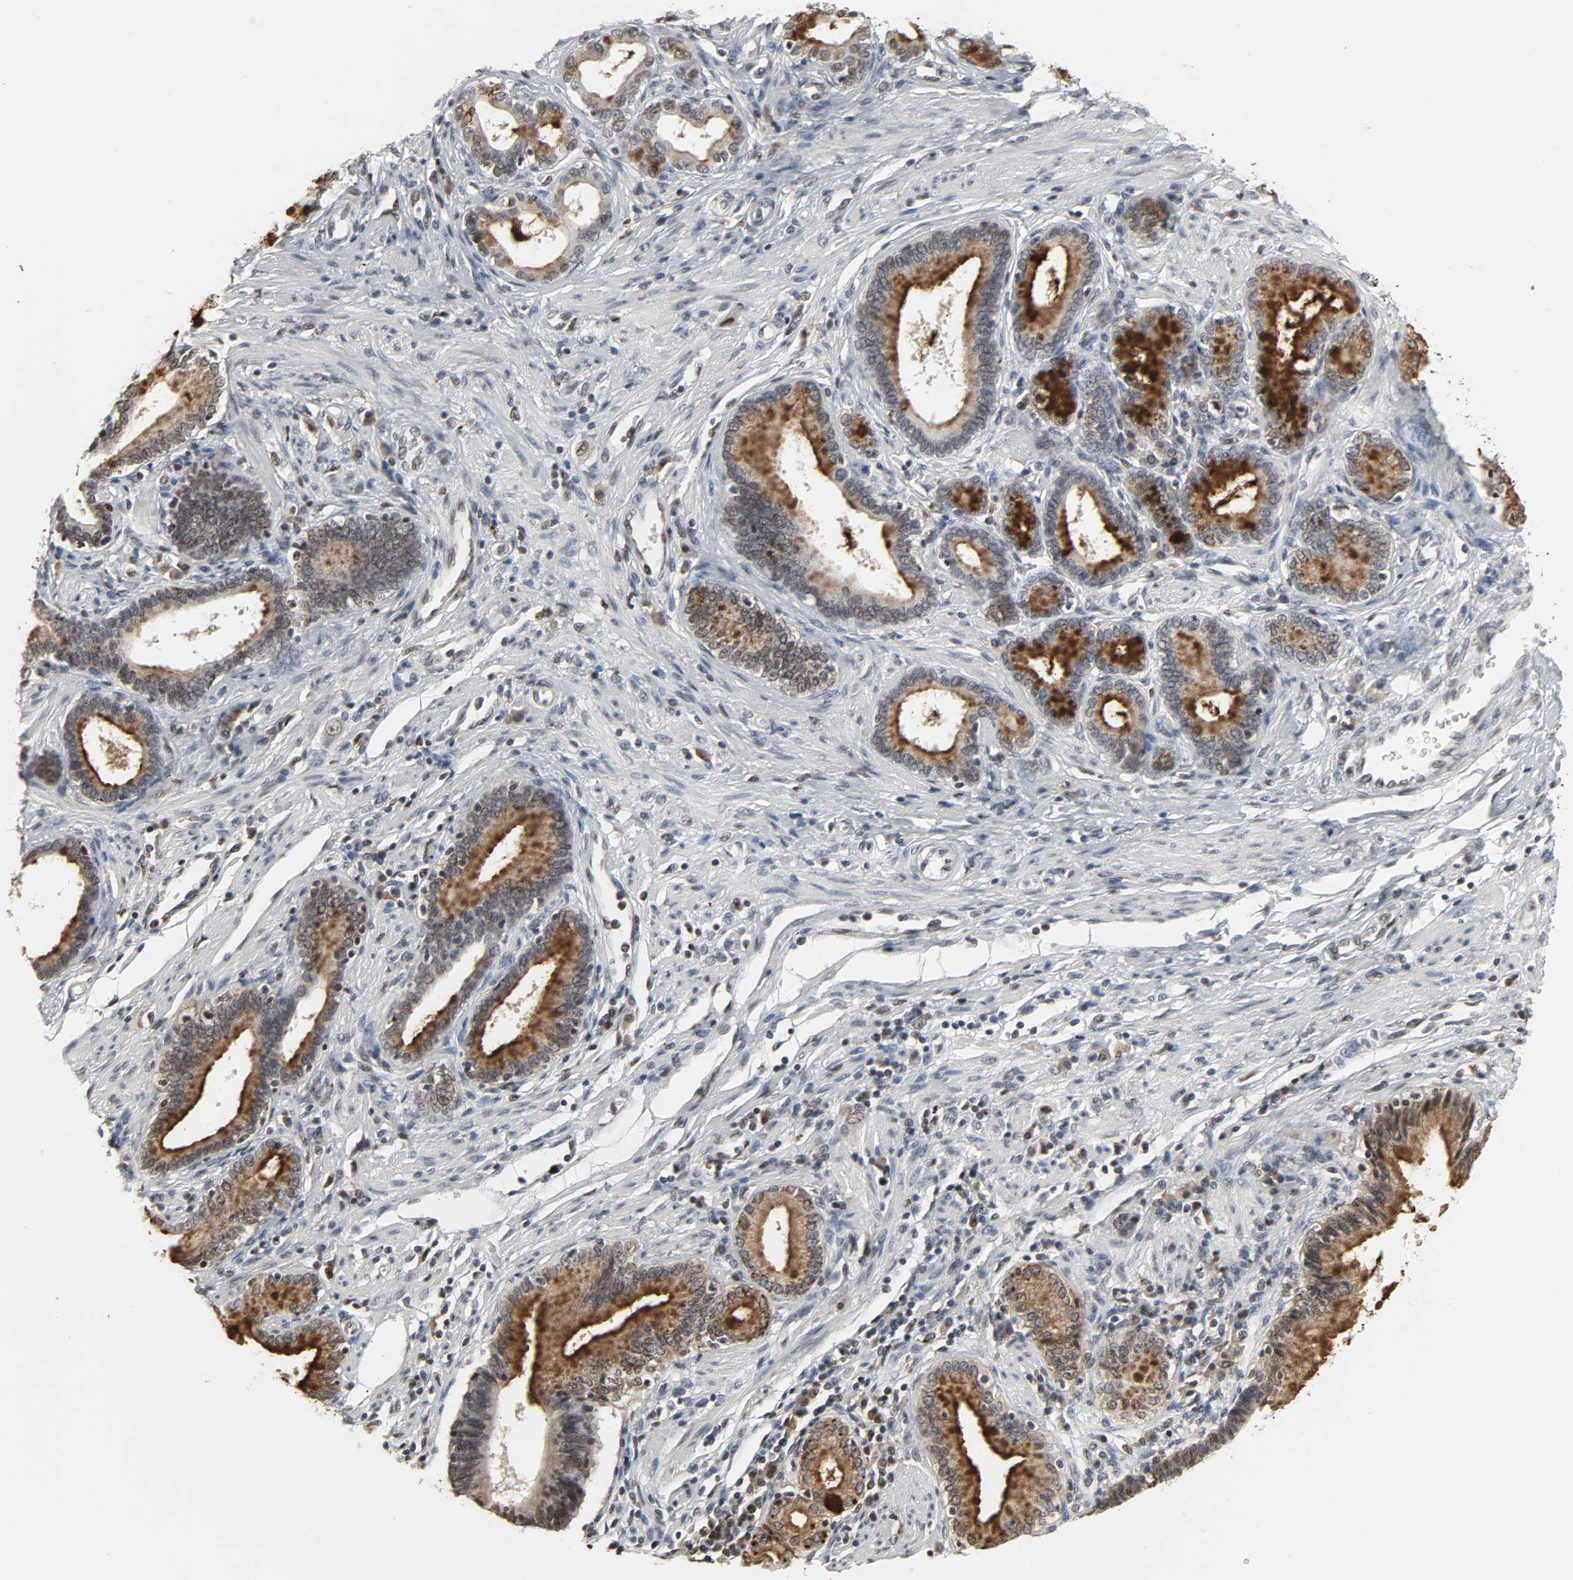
{"staining": {"intensity": "moderate", "quantity": ">75%", "location": "nuclear"}, "tissue": "pancreatic cancer", "cell_type": "Tumor cells", "image_type": "cancer", "snomed": [{"axis": "morphology", "description": "Adenocarcinoma, NOS"}, {"axis": "topography", "description": "Pancreas"}], "caption": "Immunohistochemistry image of human pancreatic adenocarcinoma stained for a protein (brown), which exhibits medium levels of moderate nuclear positivity in approximately >75% of tumor cells.", "gene": "DAZAP1", "patient": {"sex": "female", "age": 48}}